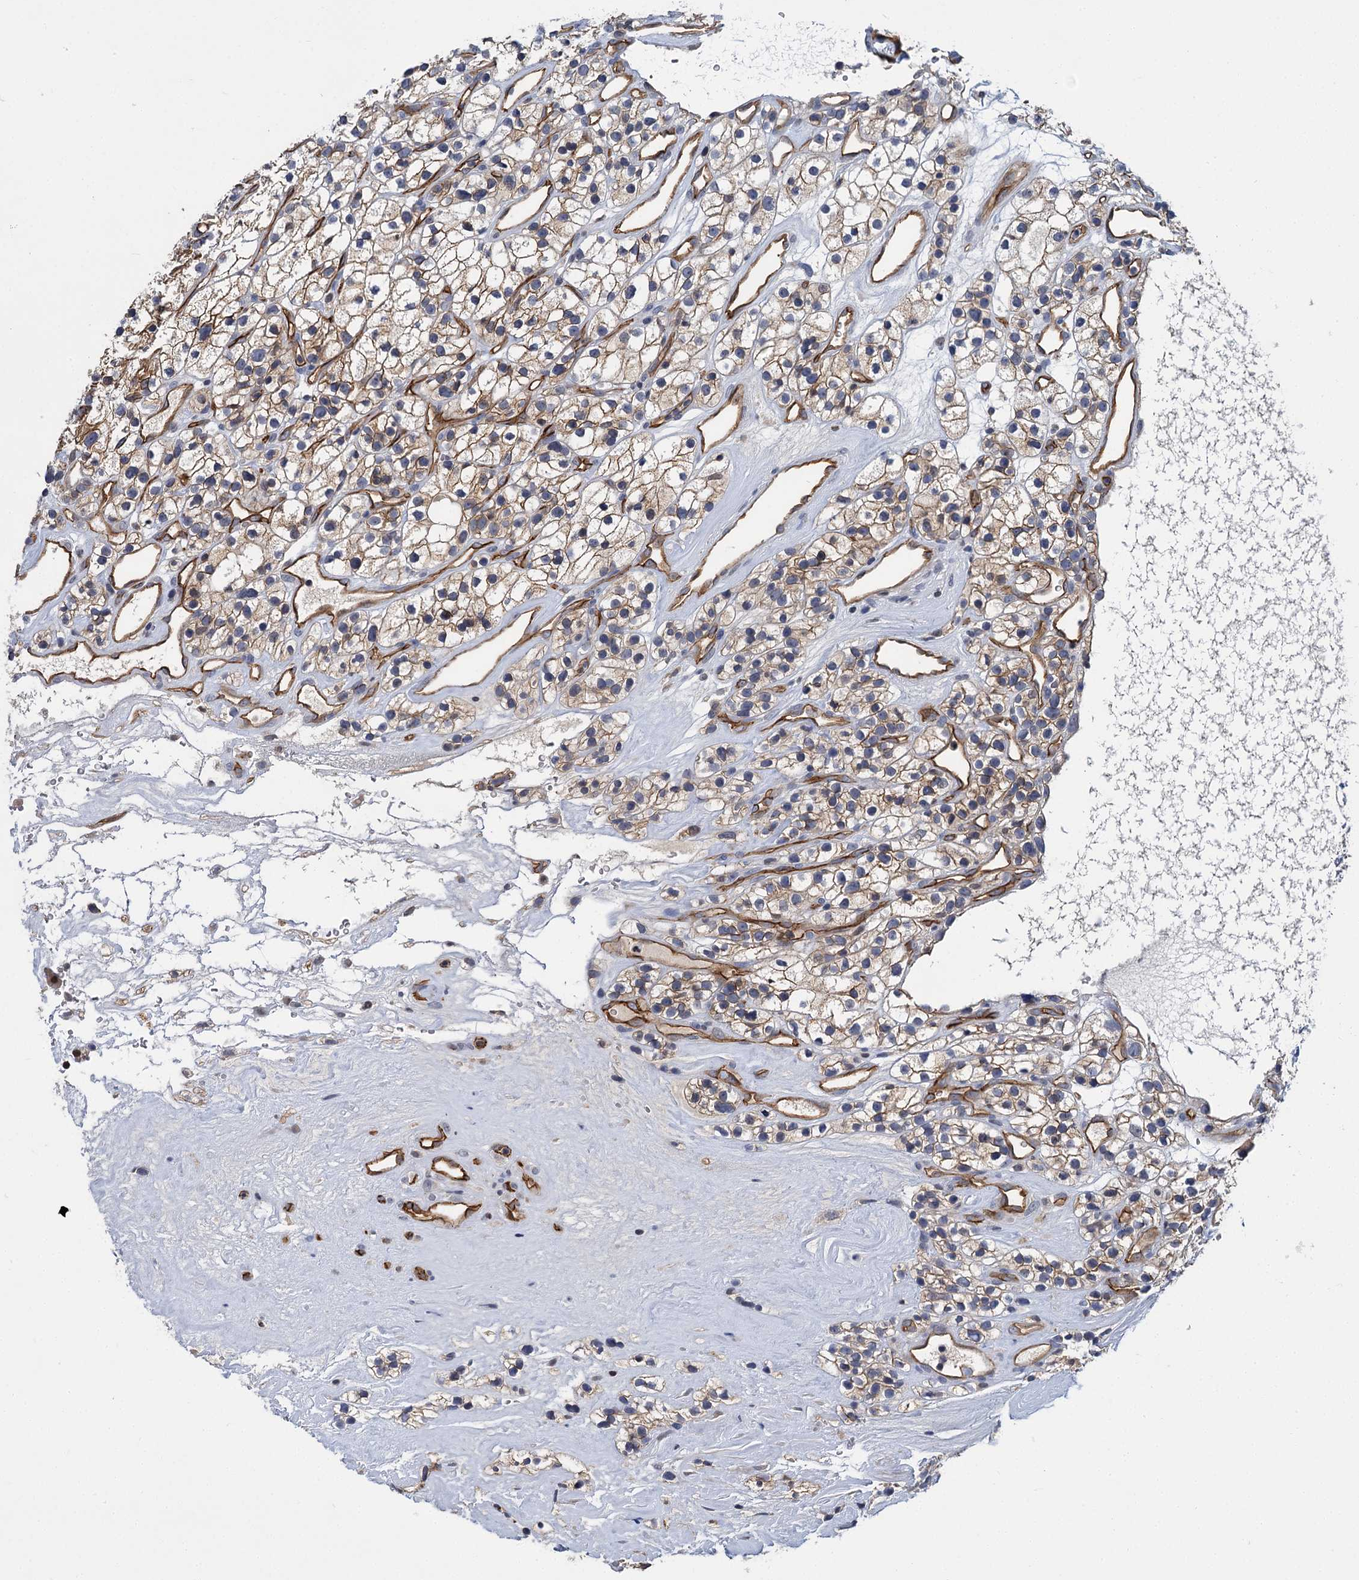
{"staining": {"intensity": "weak", "quantity": ">75%", "location": "cytoplasmic/membranous"}, "tissue": "renal cancer", "cell_type": "Tumor cells", "image_type": "cancer", "snomed": [{"axis": "morphology", "description": "Adenocarcinoma, NOS"}, {"axis": "topography", "description": "Kidney"}], "caption": "IHC (DAB (3,3'-diaminobenzidine)) staining of renal adenocarcinoma exhibits weak cytoplasmic/membranous protein staining in approximately >75% of tumor cells.", "gene": "ABLIM1", "patient": {"sex": "female", "age": 57}}